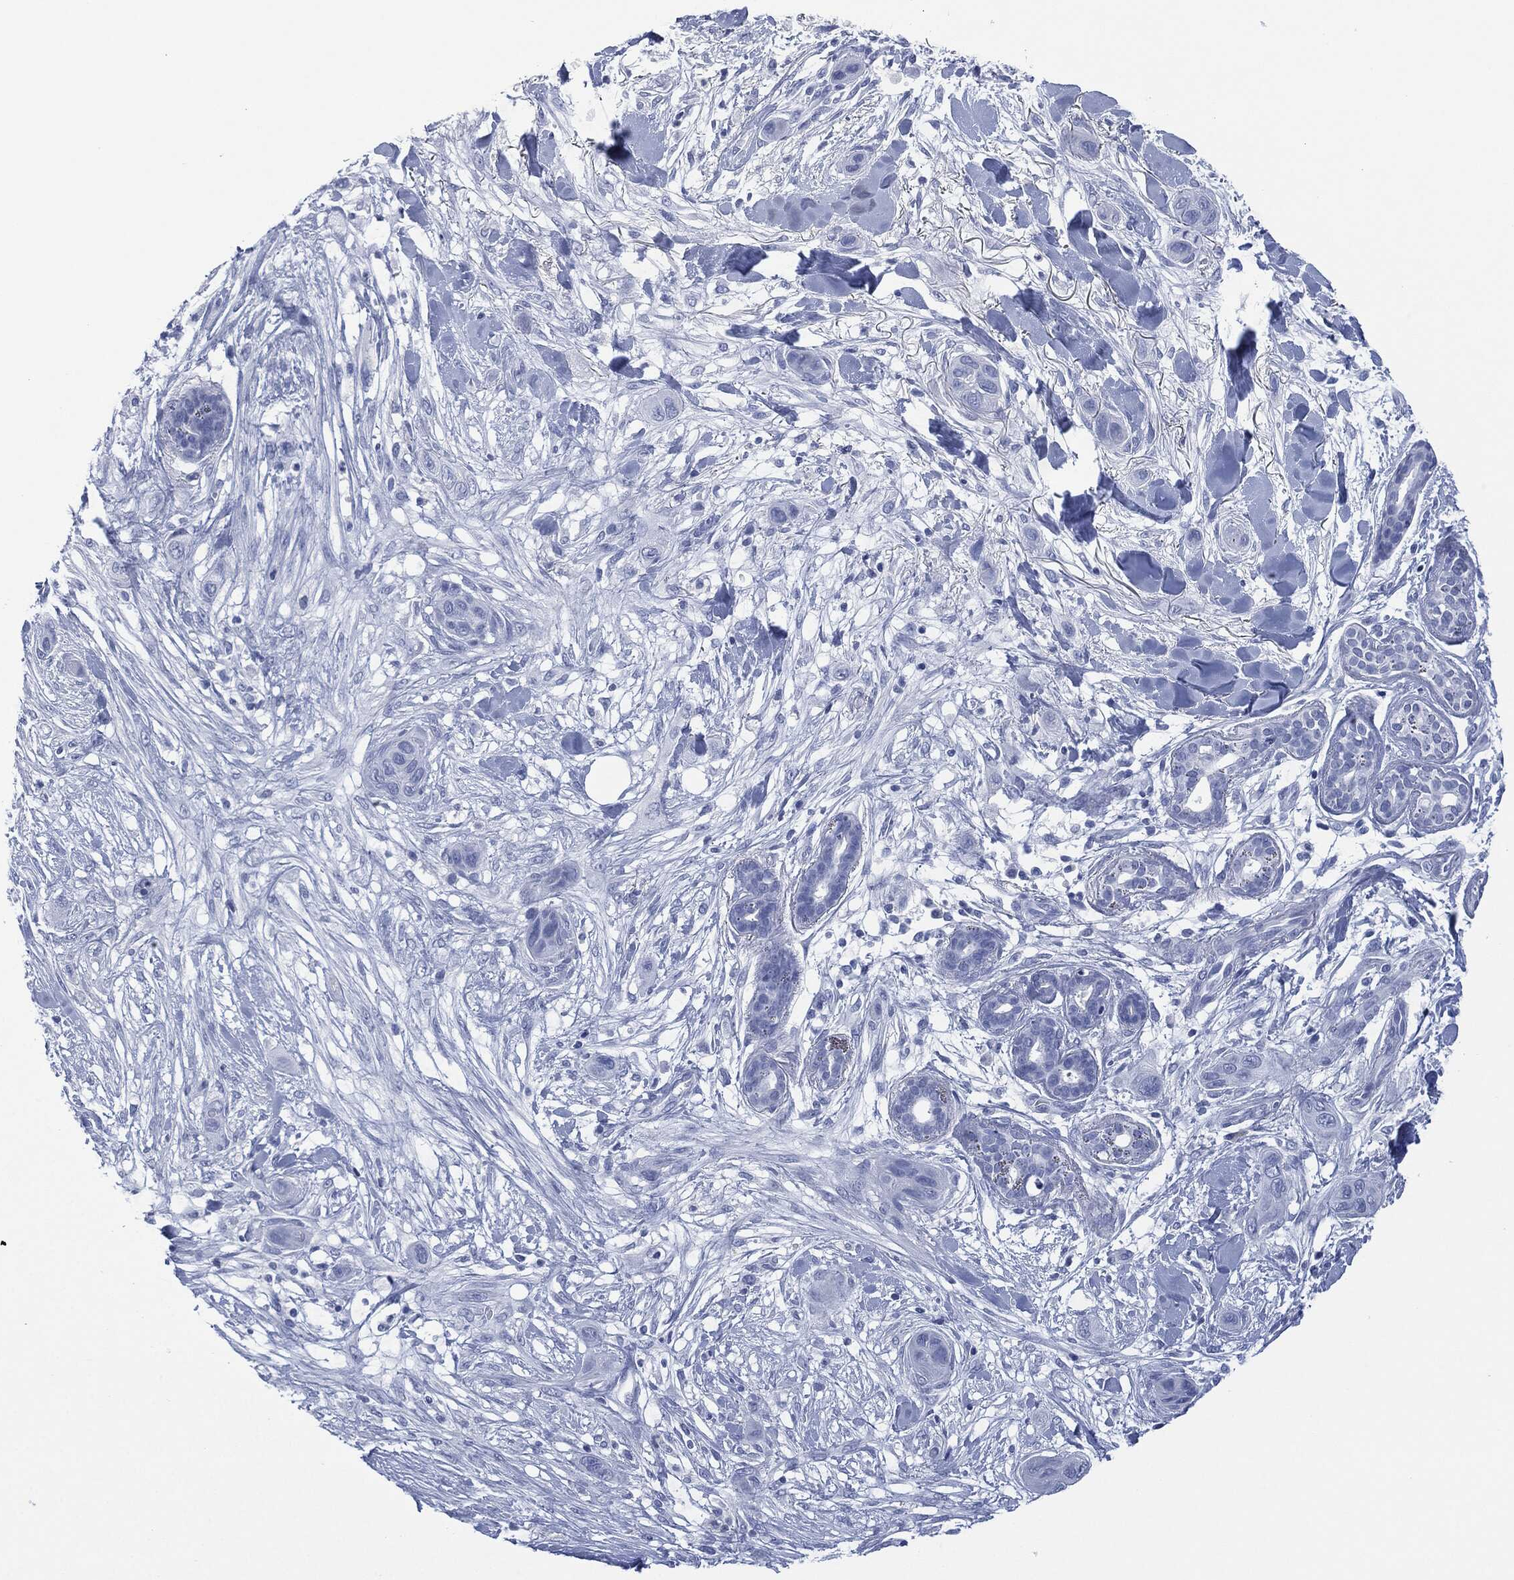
{"staining": {"intensity": "negative", "quantity": "none", "location": "none"}, "tissue": "skin cancer", "cell_type": "Tumor cells", "image_type": "cancer", "snomed": [{"axis": "morphology", "description": "Squamous cell carcinoma, NOS"}, {"axis": "topography", "description": "Skin"}], "caption": "DAB immunohistochemical staining of human skin squamous cell carcinoma reveals no significant expression in tumor cells.", "gene": "MUC16", "patient": {"sex": "male", "age": 78}}